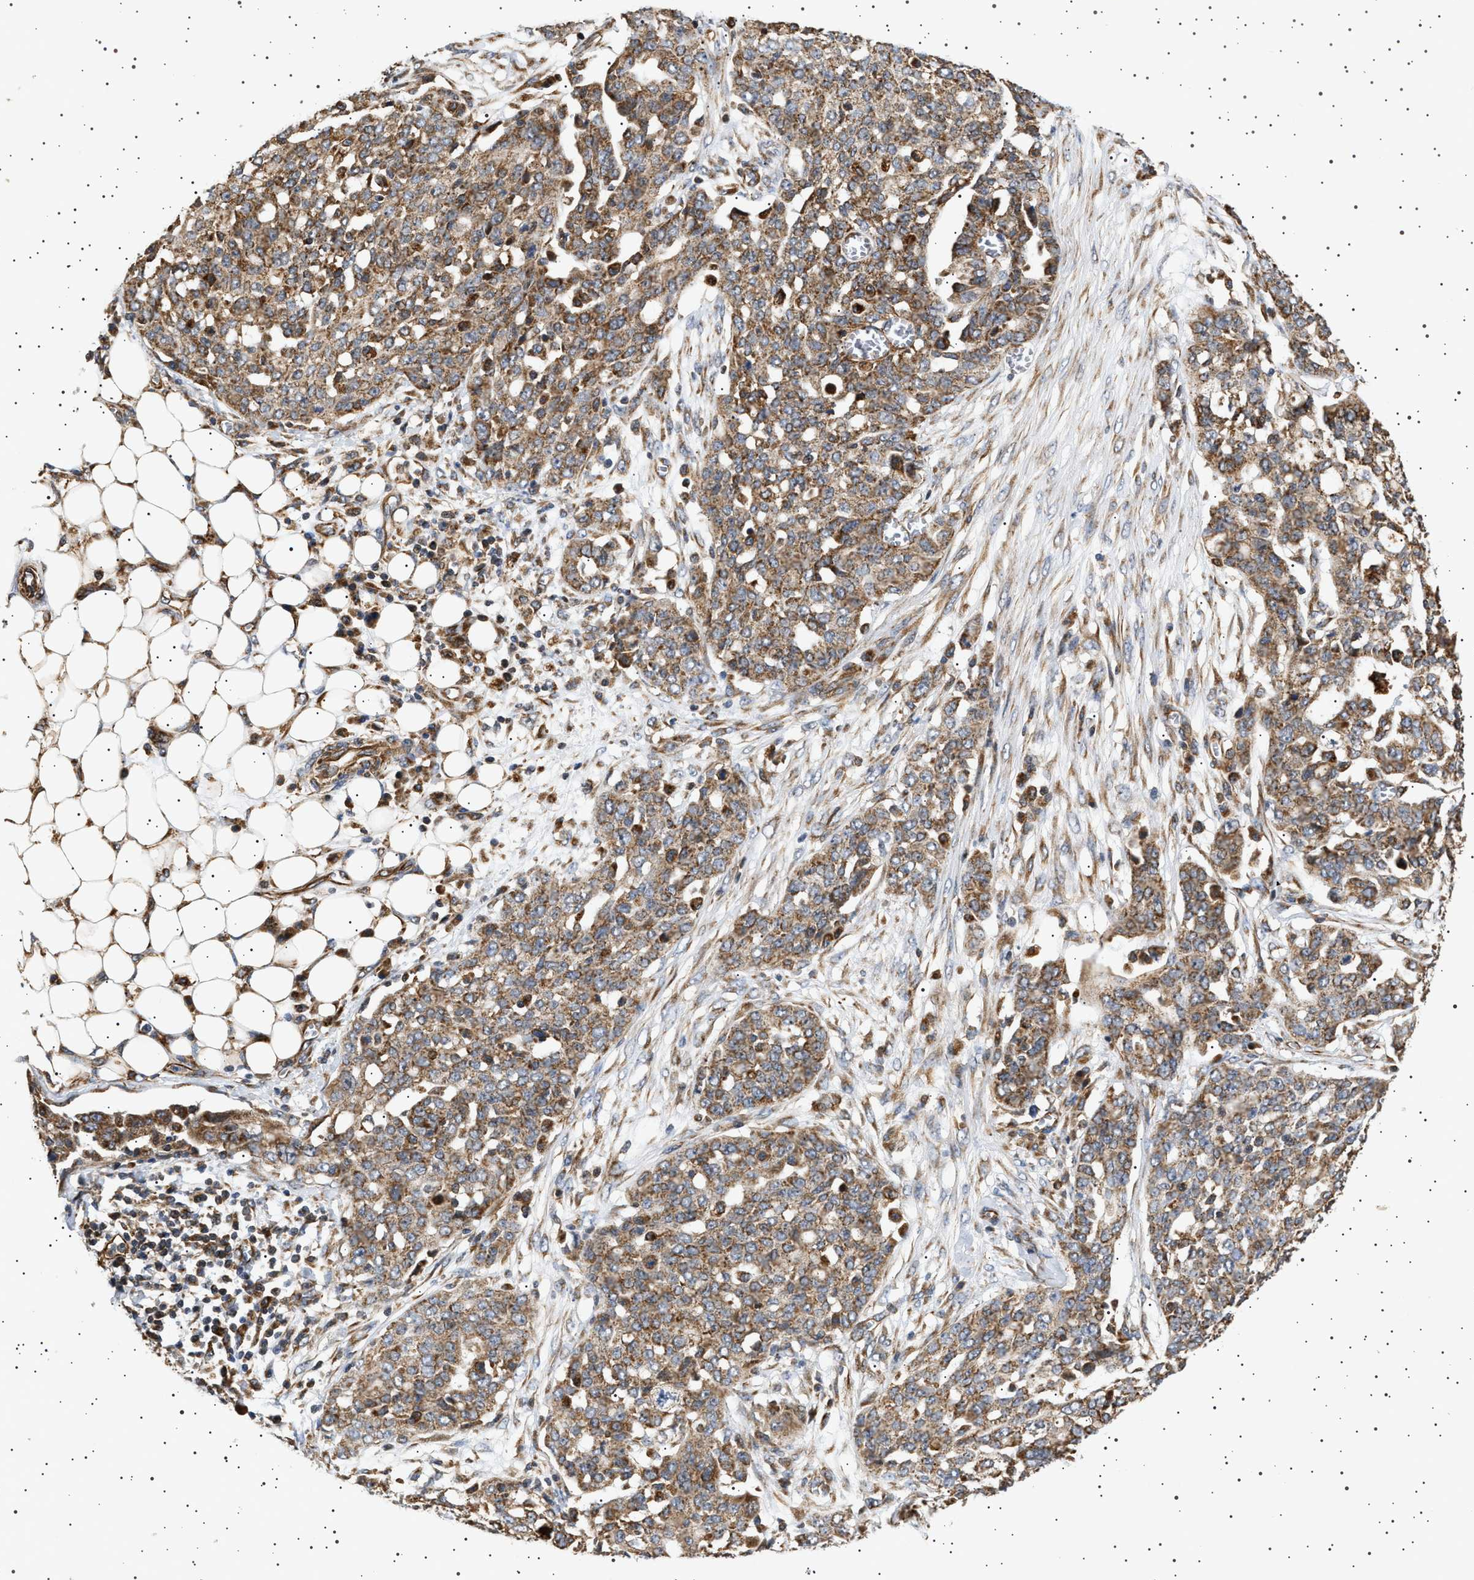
{"staining": {"intensity": "moderate", "quantity": ">75%", "location": "cytoplasmic/membranous"}, "tissue": "ovarian cancer", "cell_type": "Tumor cells", "image_type": "cancer", "snomed": [{"axis": "morphology", "description": "Cystadenocarcinoma, serous, NOS"}, {"axis": "topography", "description": "Soft tissue"}, {"axis": "topography", "description": "Ovary"}], "caption": "Ovarian cancer (serous cystadenocarcinoma) tissue exhibits moderate cytoplasmic/membranous positivity in approximately >75% of tumor cells, visualized by immunohistochemistry.", "gene": "TRUB2", "patient": {"sex": "female", "age": 57}}